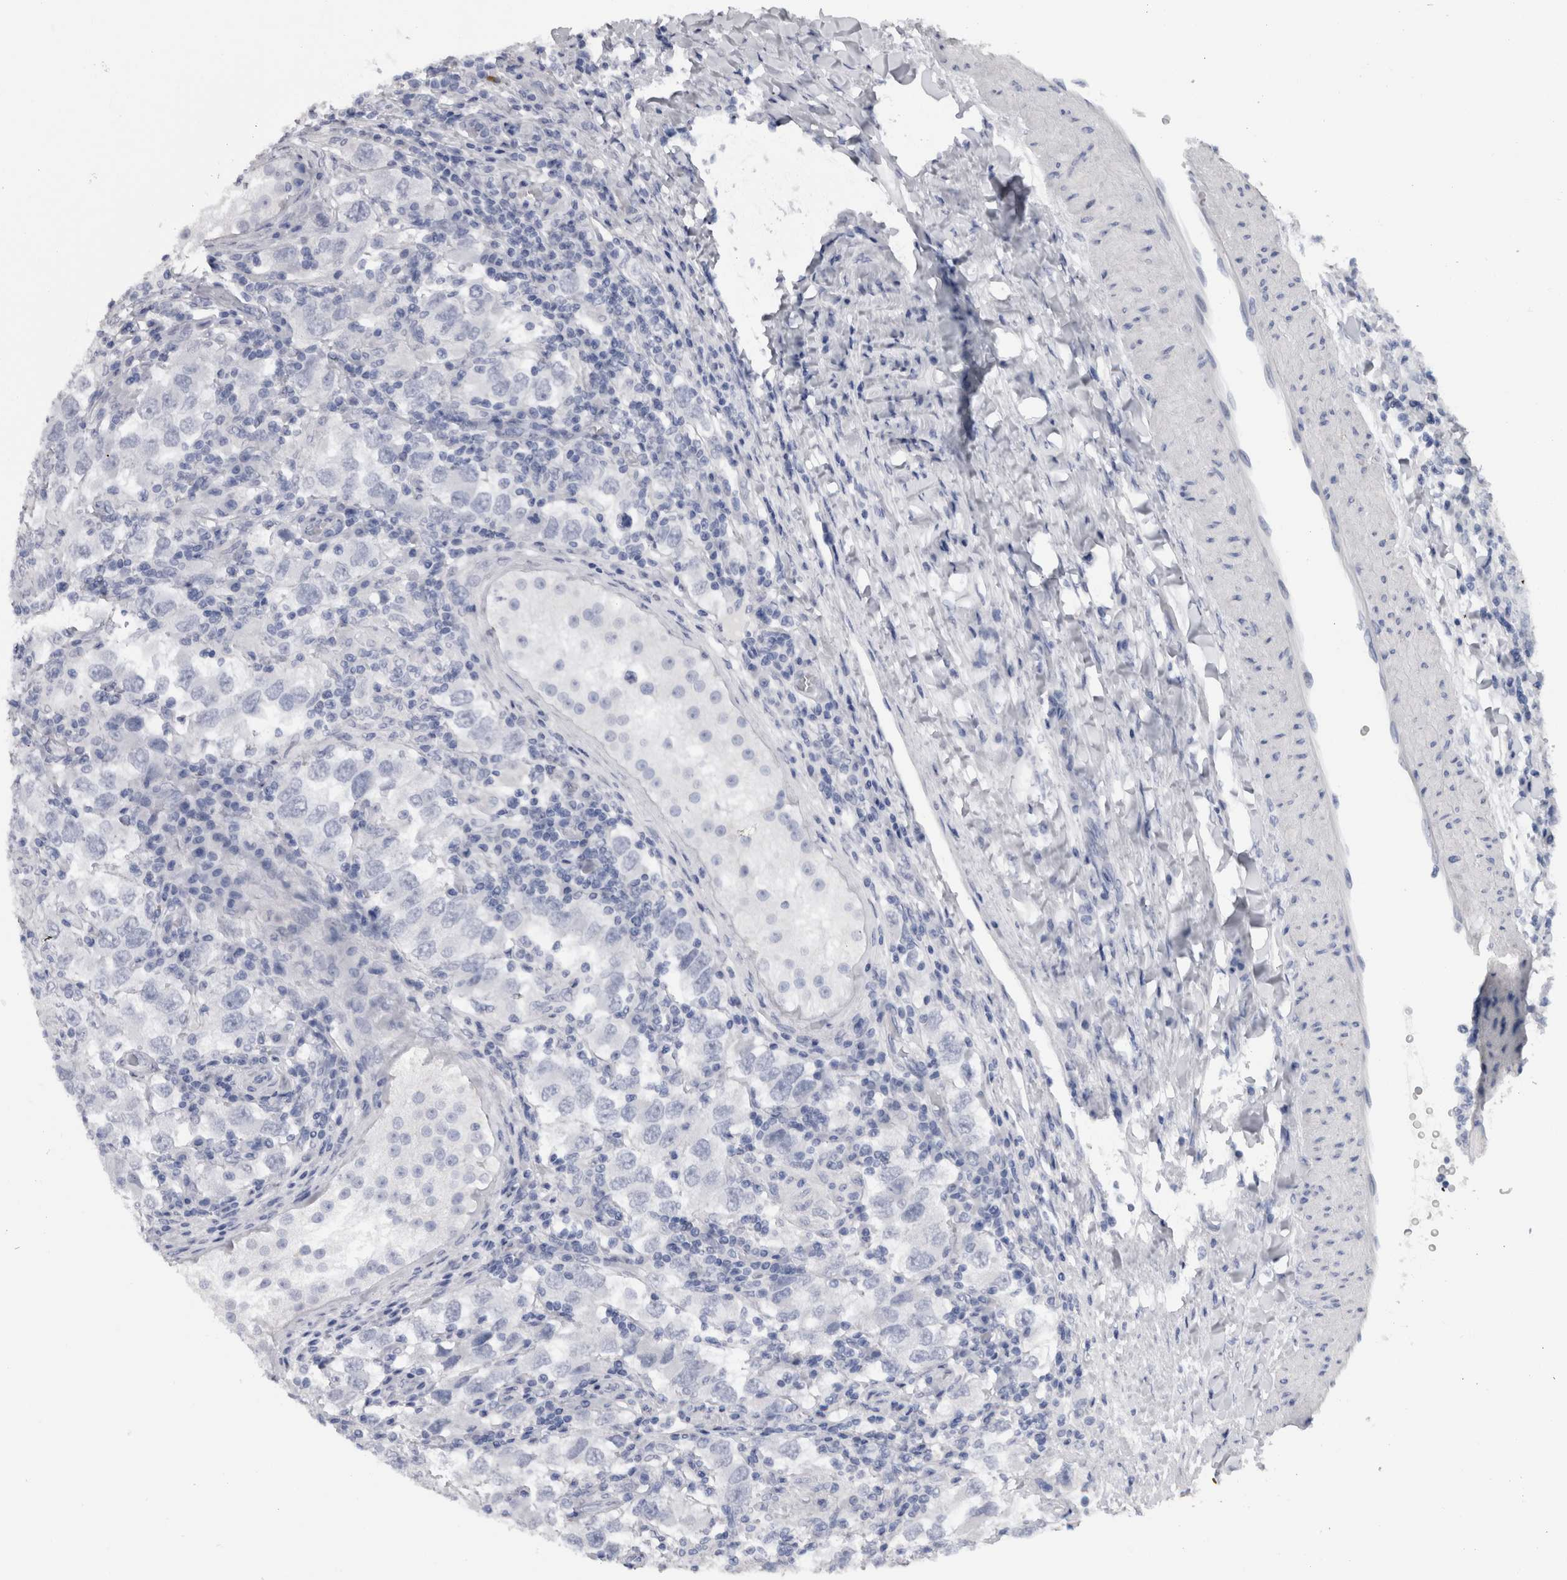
{"staining": {"intensity": "negative", "quantity": "none", "location": "none"}, "tissue": "testis cancer", "cell_type": "Tumor cells", "image_type": "cancer", "snomed": [{"axis": "morphology", "description": "Carcinoma, Embryonal, NOS"}, {"axis": "topography", "description": "Testis"}], "caption": "Testis cancer (embryonal carcinoma) was stained to show a protein in brown. There is no significant expression in tumor cells.", "gene": "MSMB", "patient": {"sex": "male", "age": 21}}